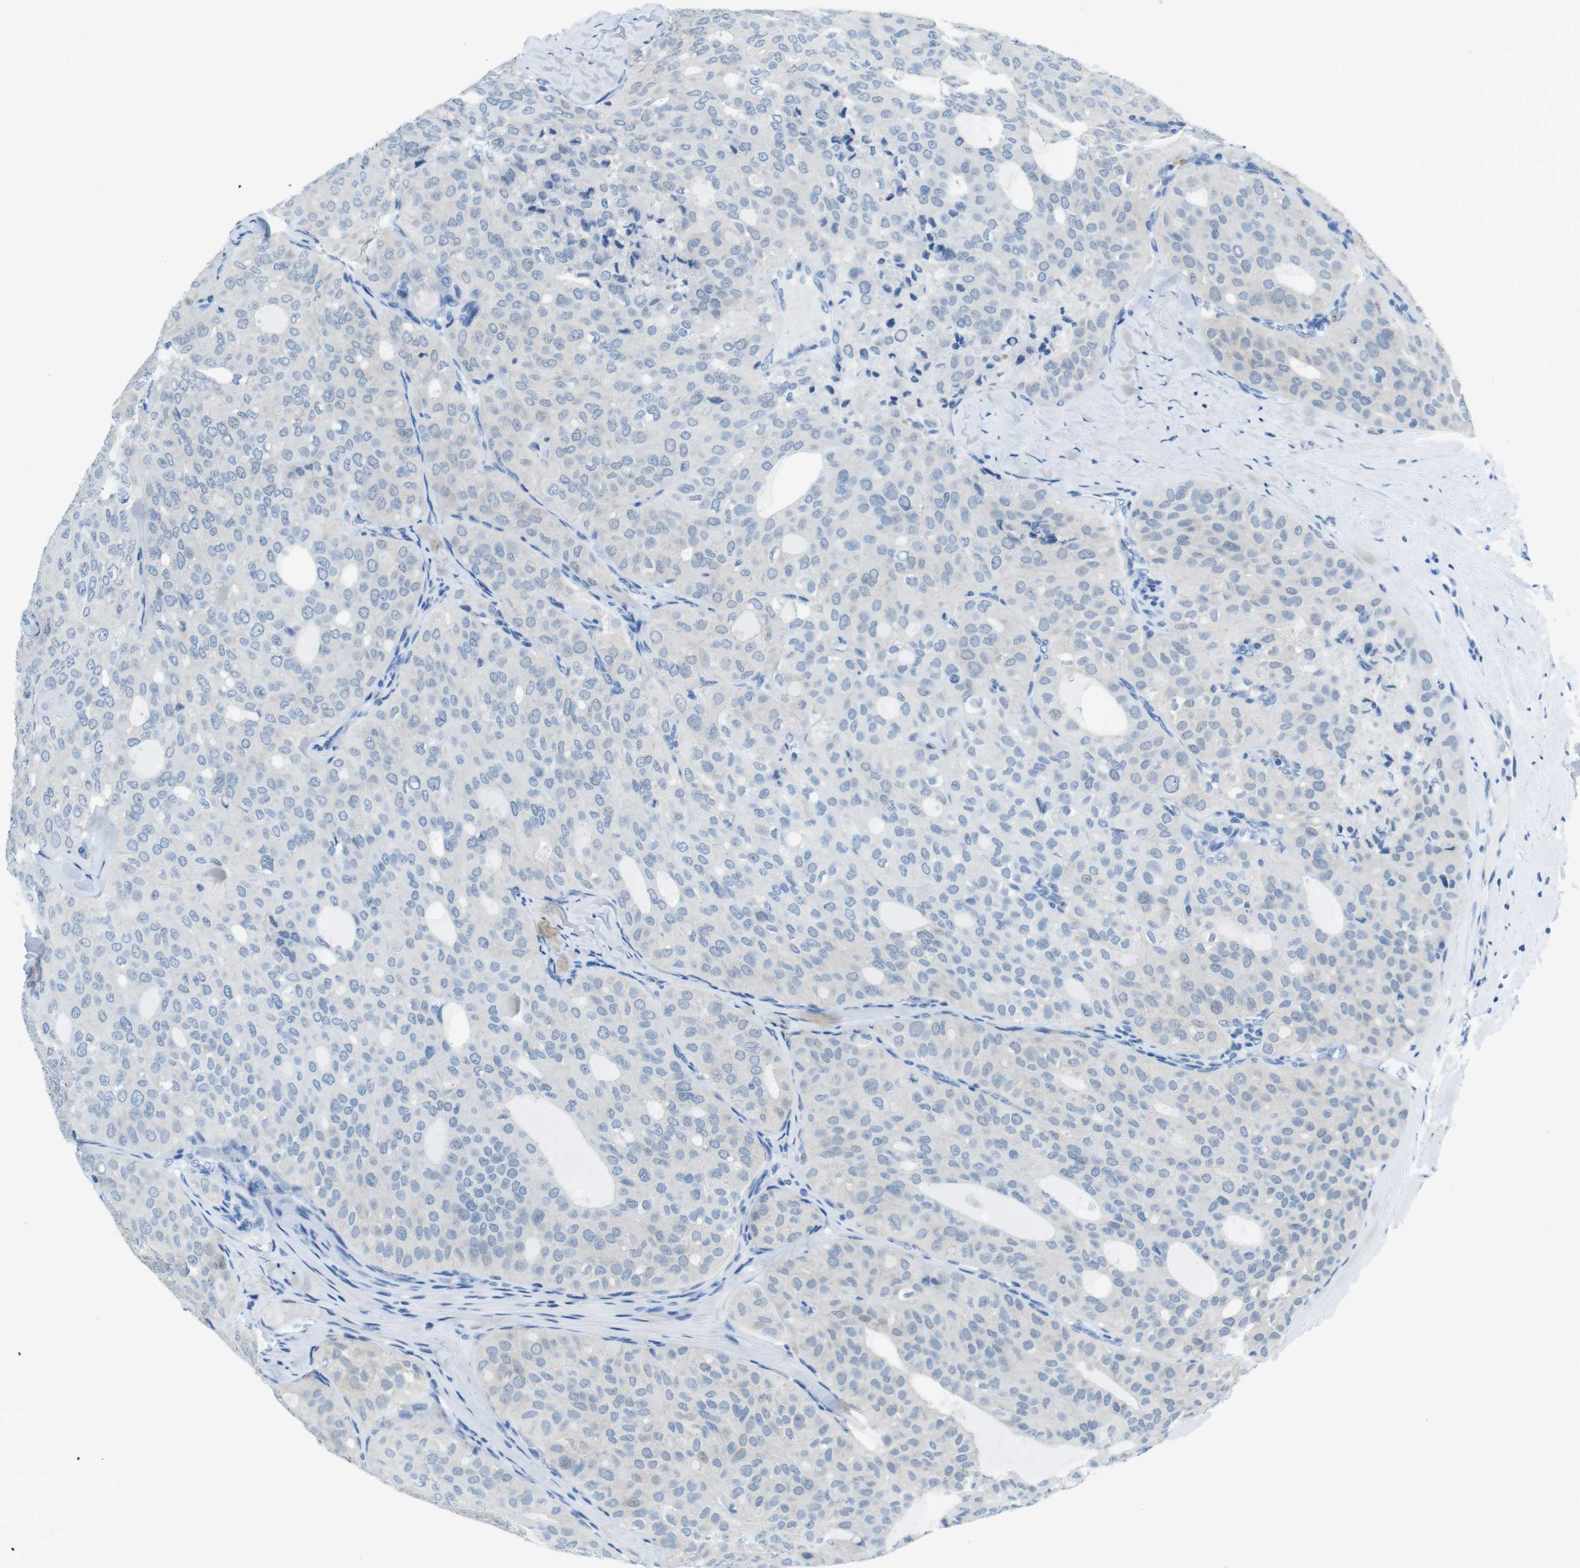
{"staining": {"intensity": "negative", "quantity": "none", "location": "none"}, "tissue": "thyroid cancer", "cell_type": "Tumor cells", "image_type": "cancer", "snomed": [{"axis": "morphology", "description": "Follicular adenoma carcinoma, NOS"}, {"axis": "topography", "description": "Thyroid gland"}], "caption": "This is an IHC image of human follicular adenoma carcinoma (thyroid). There is no staining in tumor cells.", "gene": "TFAP2C", "patient": {"sex": "male", "age": 75}}